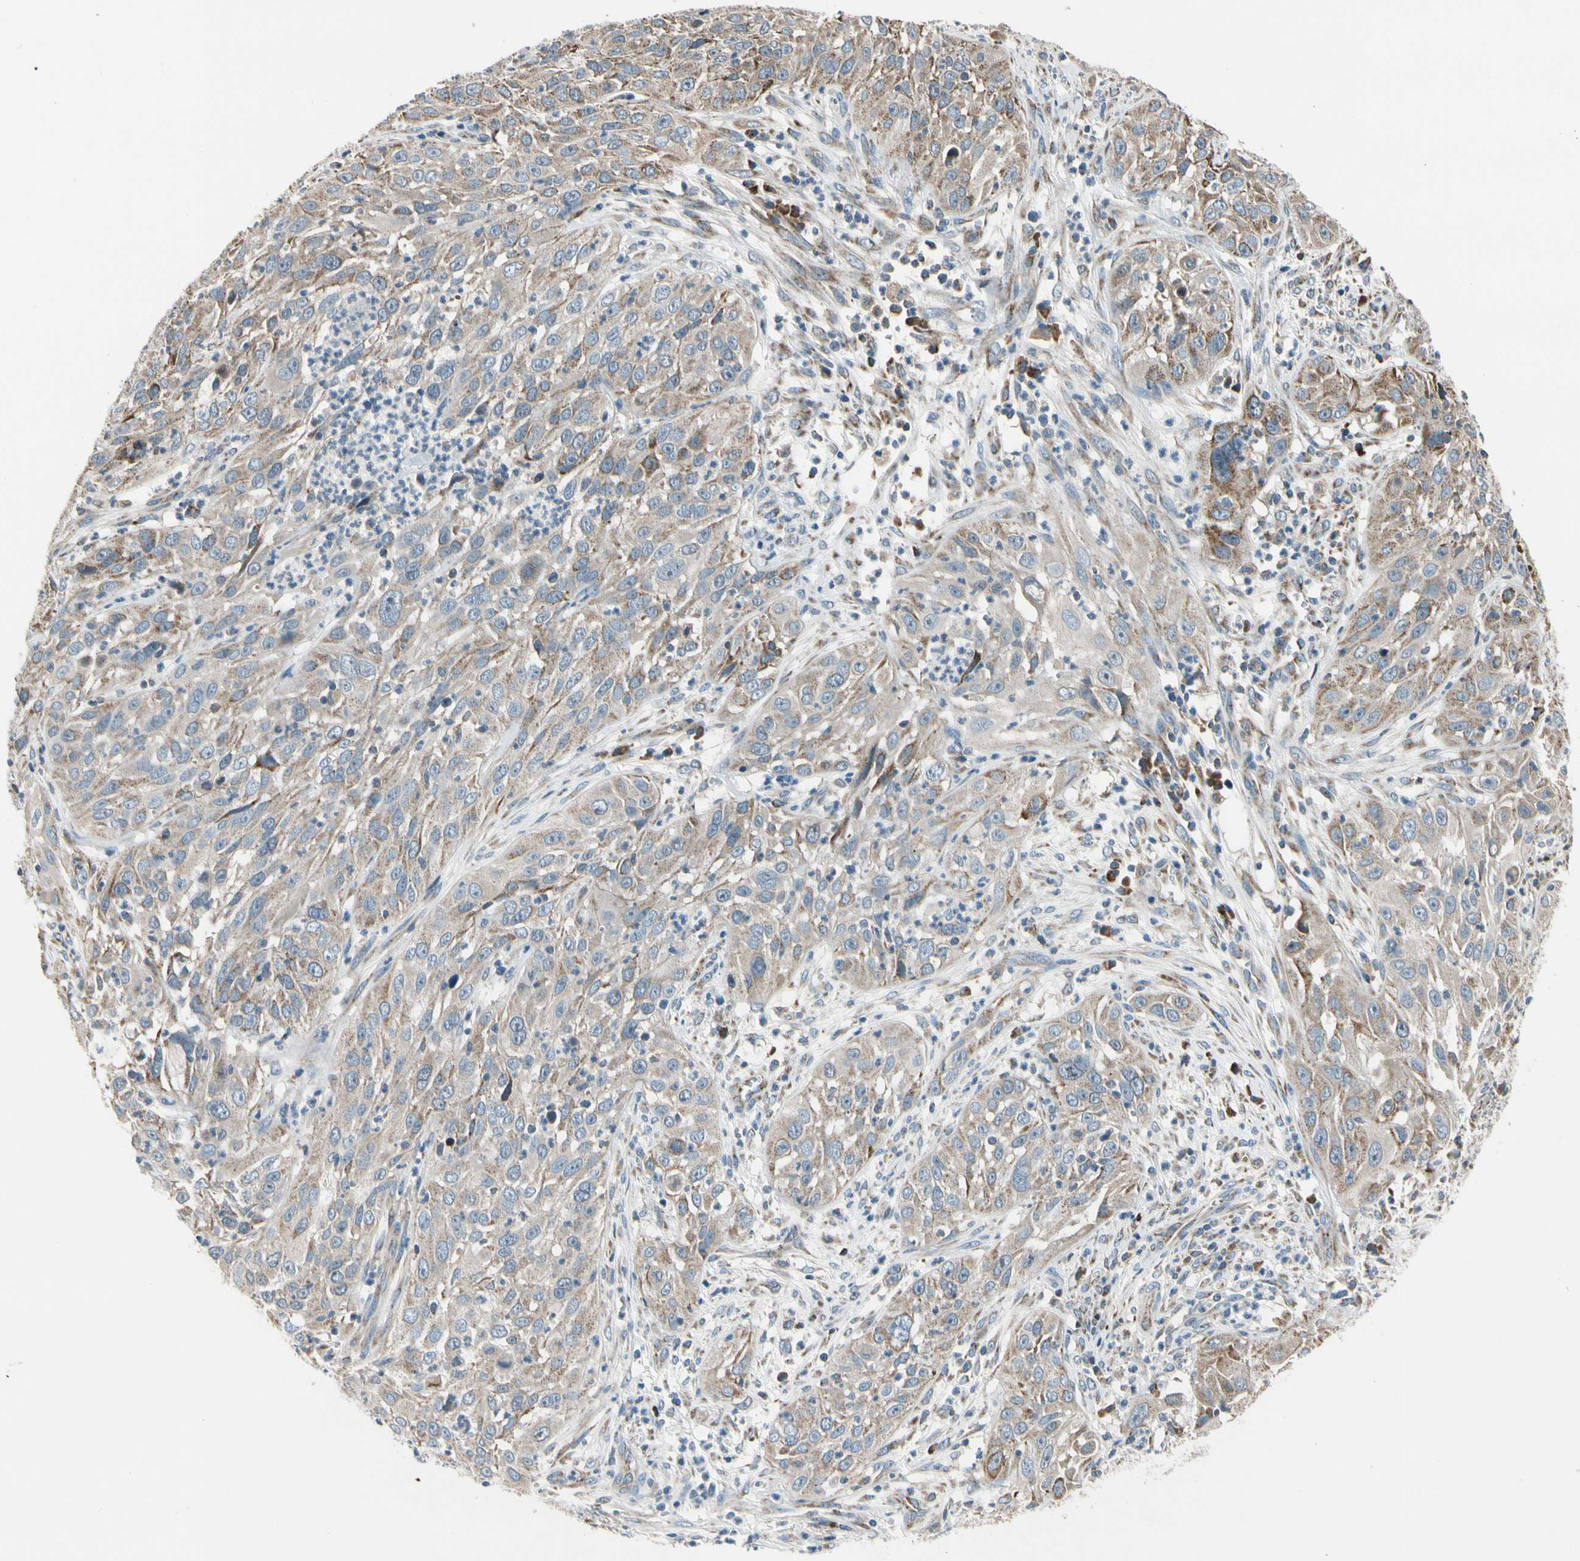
{"staining": {"intensity": "weak", "quantity": ">75%", "location": "cytoplasmic/membranous"}, "tissue": "cervical cancer", "cell_type": "Tumor cells", "image_type": "cancer", "snomed": [{"axis": "morphology", "description": "Squamous cell carcinoma, NOS"}, {"axis": "topography", "description": "Cervix"}], "caption": "Cervical cancer (squamous cell carcinoma) stained with DAB immunohistochemistry (IHC) exhibits low levels of weak cytoplasmic/membranous expression in about >75% of tumor cells. The staining was performed using DAB (3,3'-diaminobenzidine) to visualize the protein expression in brown, while the nuclei were stained in blue with hematoxylin (Magnification: 20x).", "gene": "NPHP3", "patient": {"sex": "female", "age": 32}}